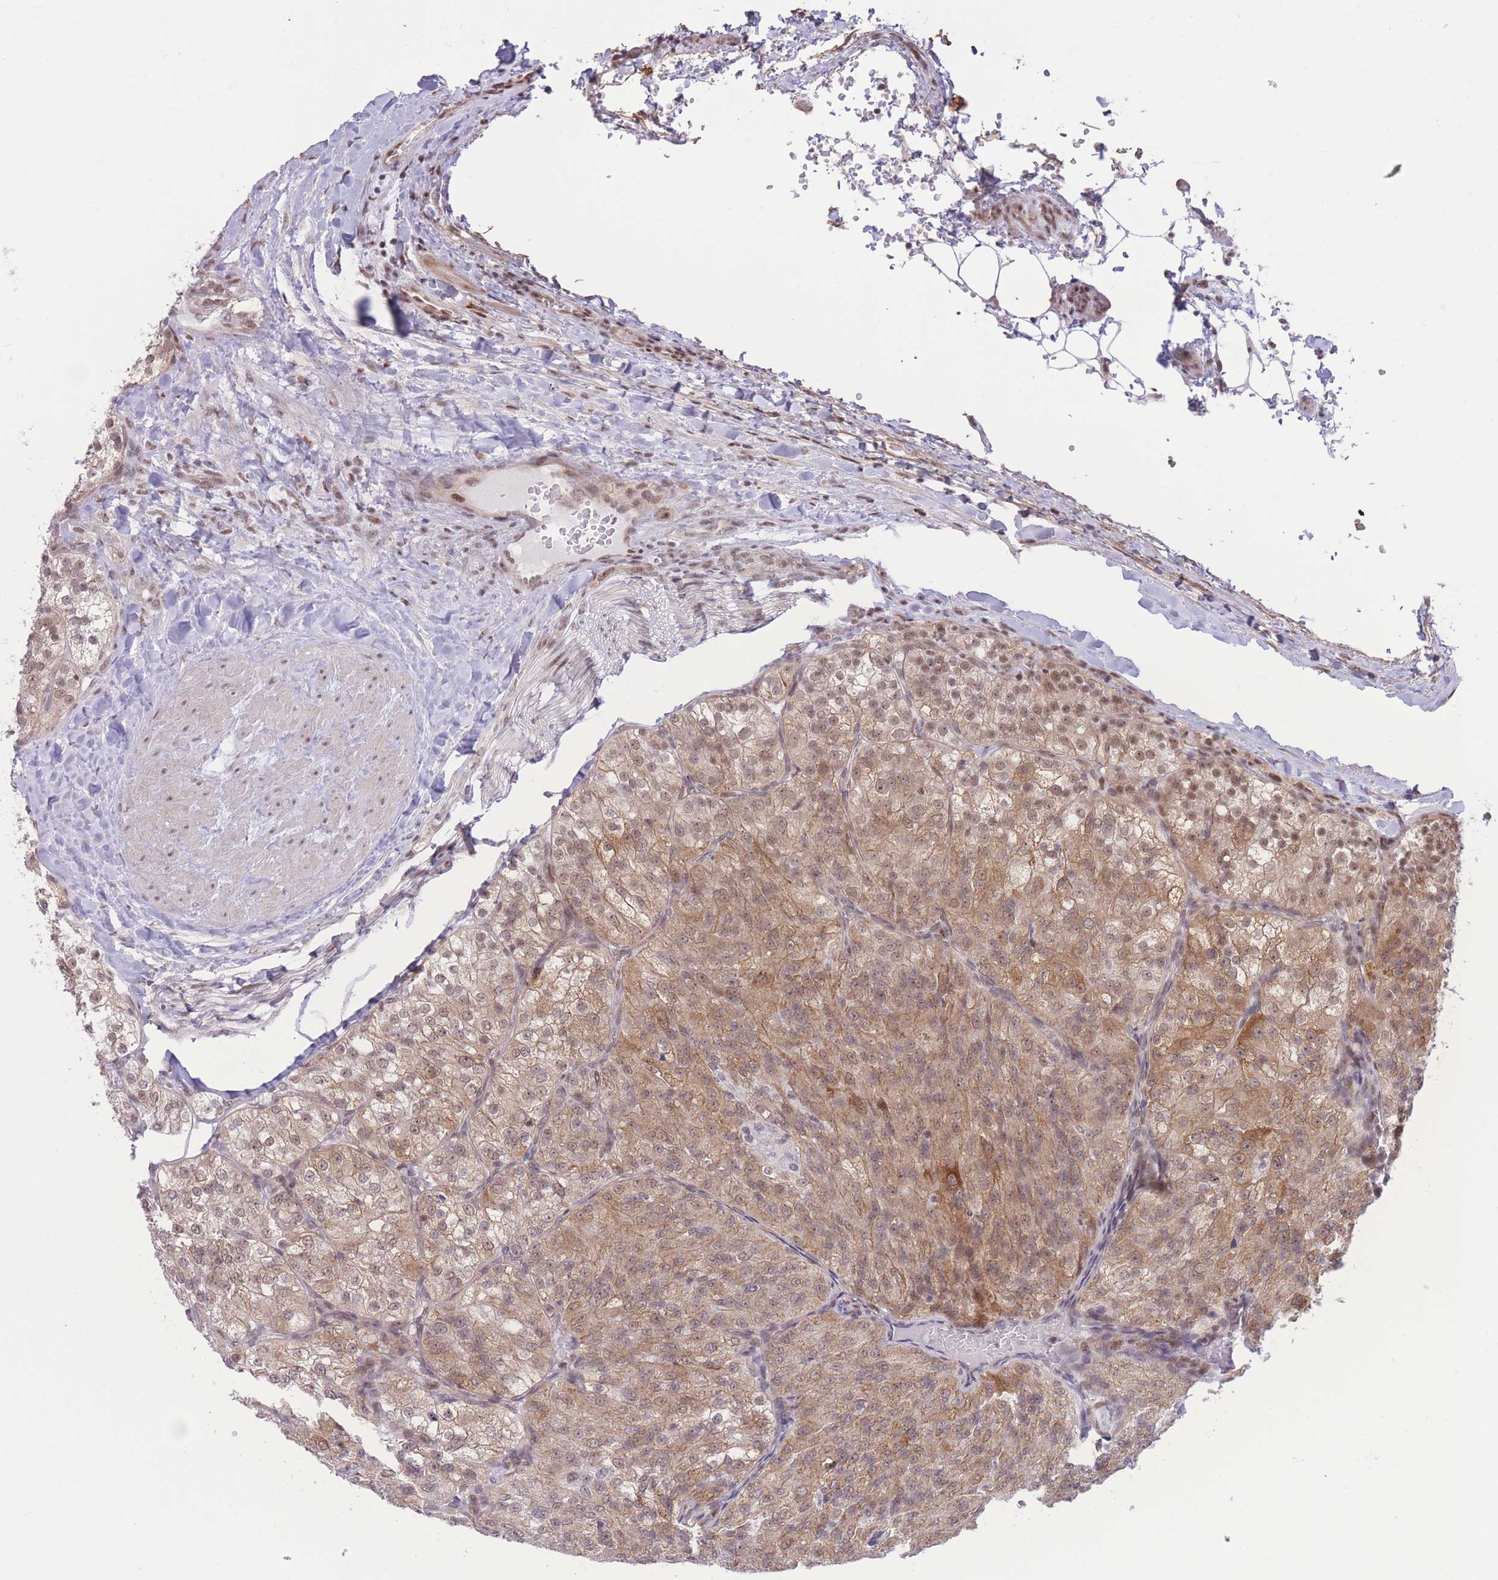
{"staining": {"intensity": "moderate", "quantity": ">75%", "location": "cytoplasmic/membranous,nuclear"}, "tissue": "renal cancer", "cell_type": "Tumor cells", "image_type": "cancer", "snomed": [{"axis": "morphology", "description": "Adenocarcinoma, NOS"}, {"axis": "topography", "description": "Kidney"}], "caption": "Renal adenocarcinoma stained for a protein (brown) reveals moderate cytoplasmic/membranous and nuclear positive positivity in about >75% of tumor cells.", "gene": "PCIF1", "patient": {"sex": "female", "age": 63}}